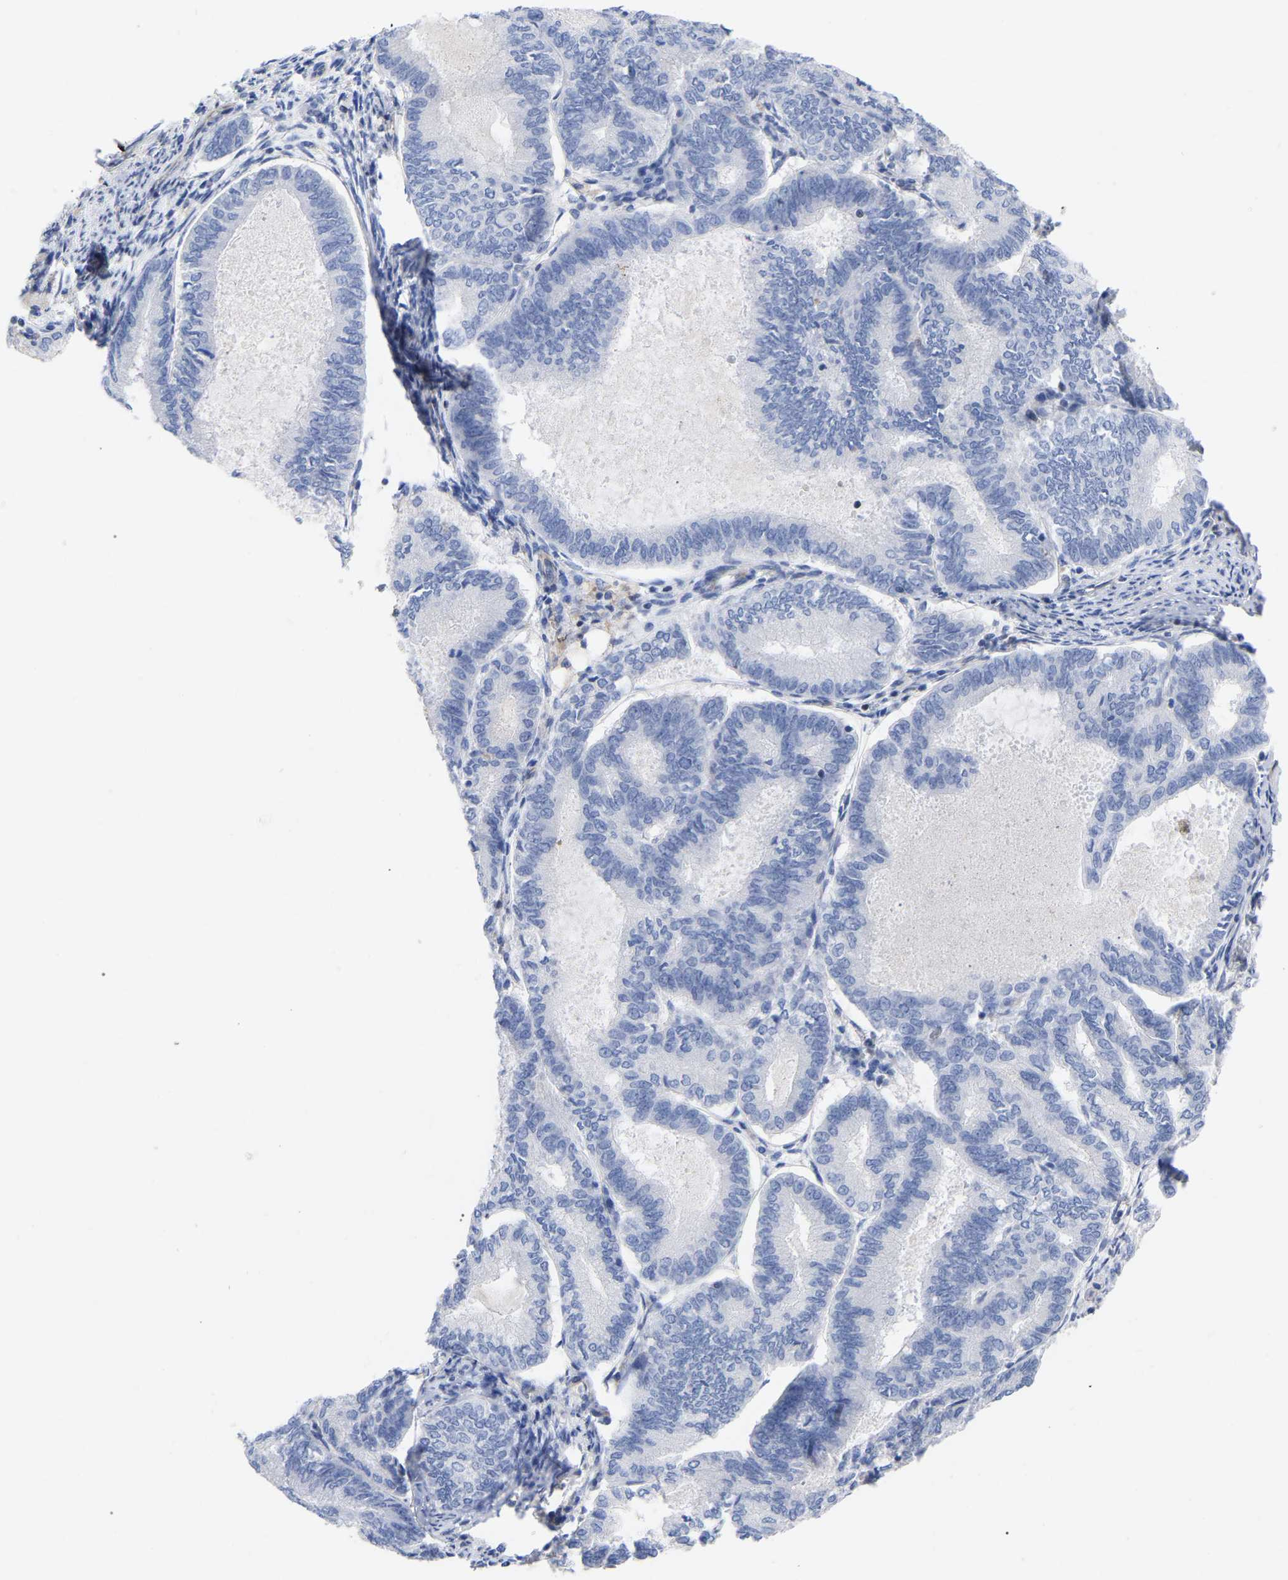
{"staining": {"intensity": "negative", "quantity": "none", "location": "none"}, "tissue": "endometrial cancer", "cell_type": "Tumor cells", "image_type": "cancer", "snomed": [{"axis": "morphology", "description": "Adenocarcinoma, NOS"}, {"axis": "topography", "description": "Endometrium"}], "caption": "The IHC photomicrograph has no significant positivity in tumor cells of adenocarcinoma (endometrial) tissue.", "gene": "GIMAP4", "patient": {"sex": "female", "age": 86}}